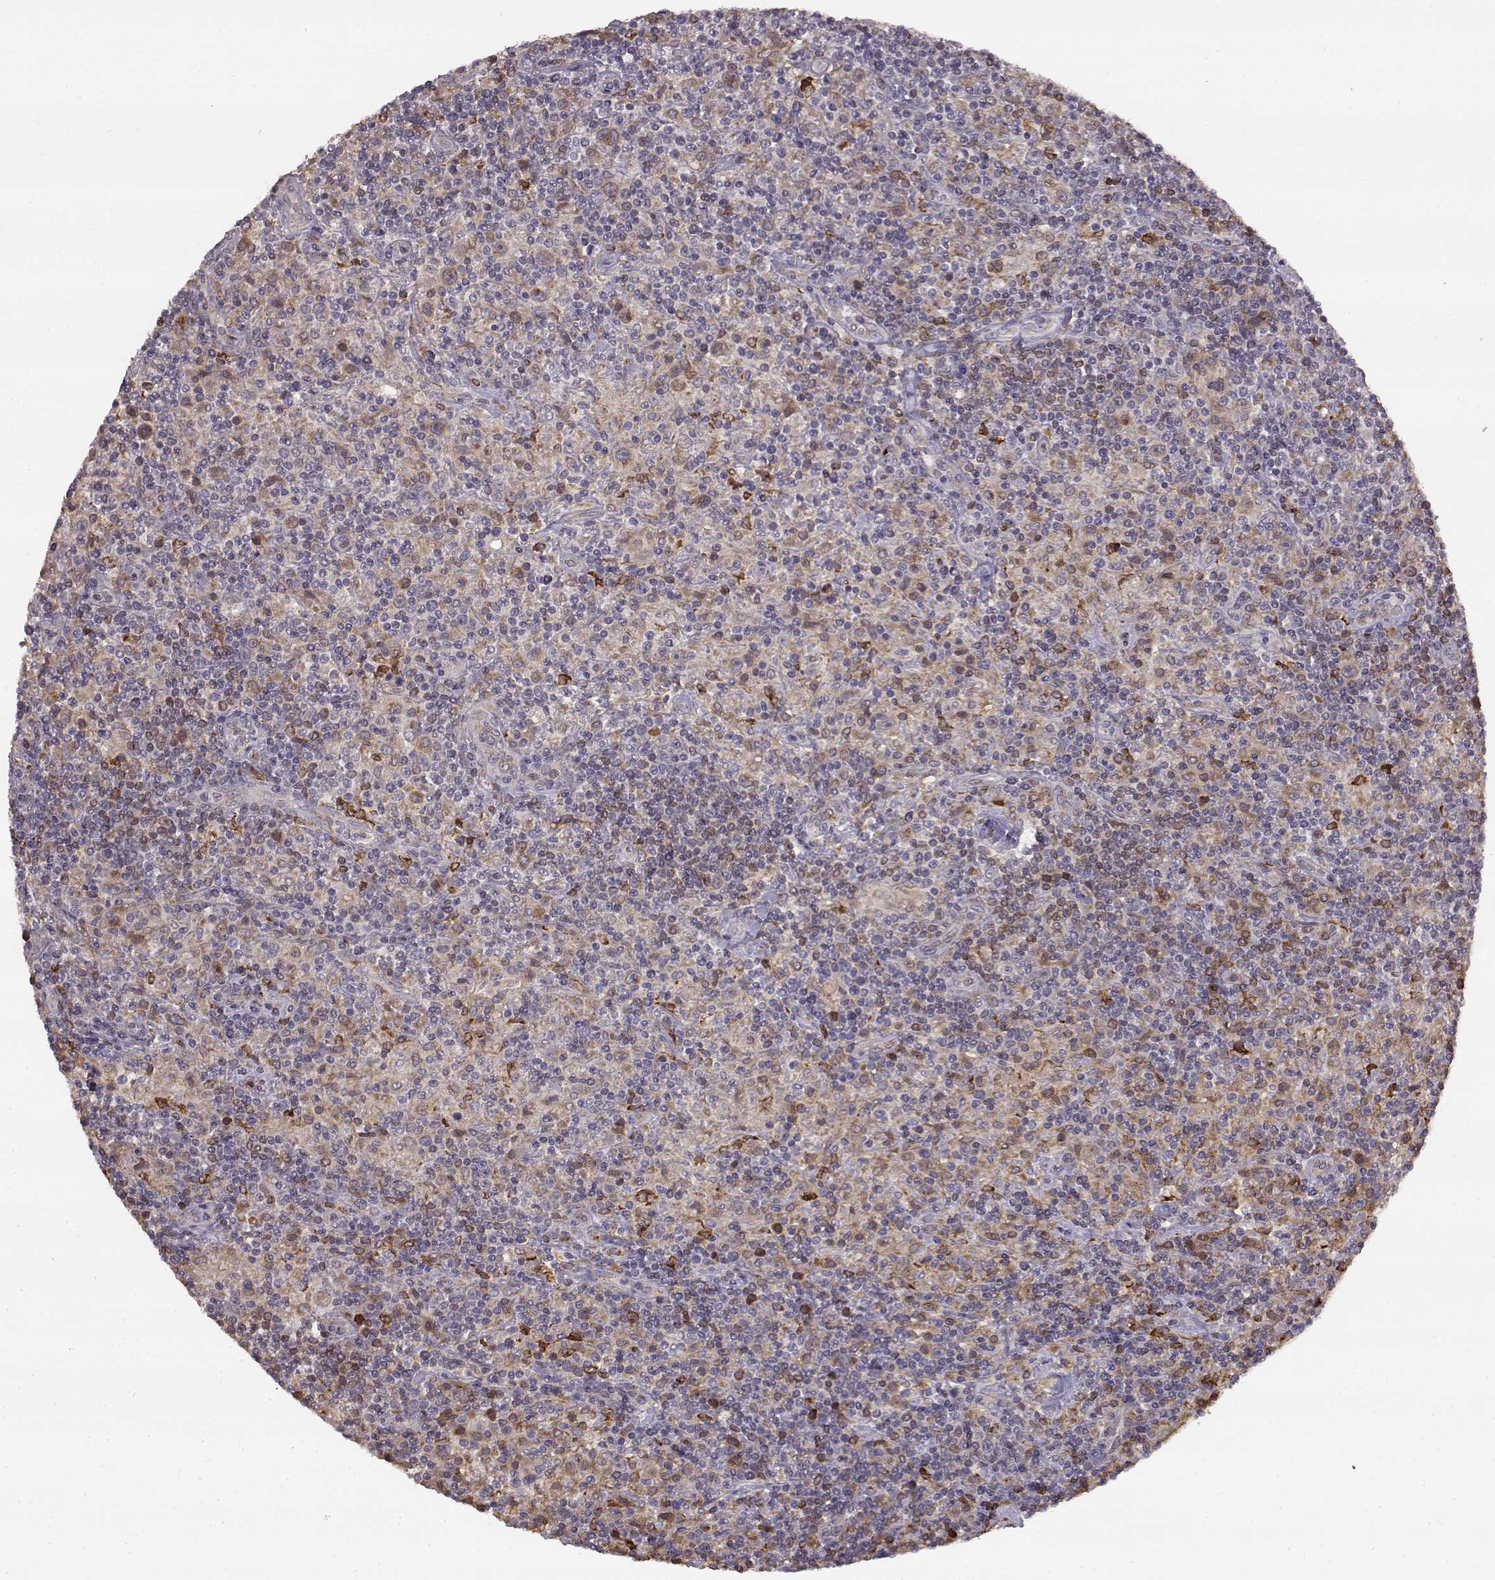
{"staining": {"intensity": "weak", "quantity": ">75%", "location": "cytoplasmic/membranous"}, "tissue": "lymphoma", "cell_type": "Tumor cells", "image_type": "cancer", "snomed": [{"axis": "morphology", "description": "Hodgkin's disease, NOS"}, {"axis": "topography", "description": "Lymph node"}], "caption": "Immunohistochemical staining of Hodgkin's disease reveals low levels of weak cytoplasmic/membranous protein expression in about >75% of tumor cells.", "gene": "SPAG17", "patient": {"sex": "male", "age": 70}}